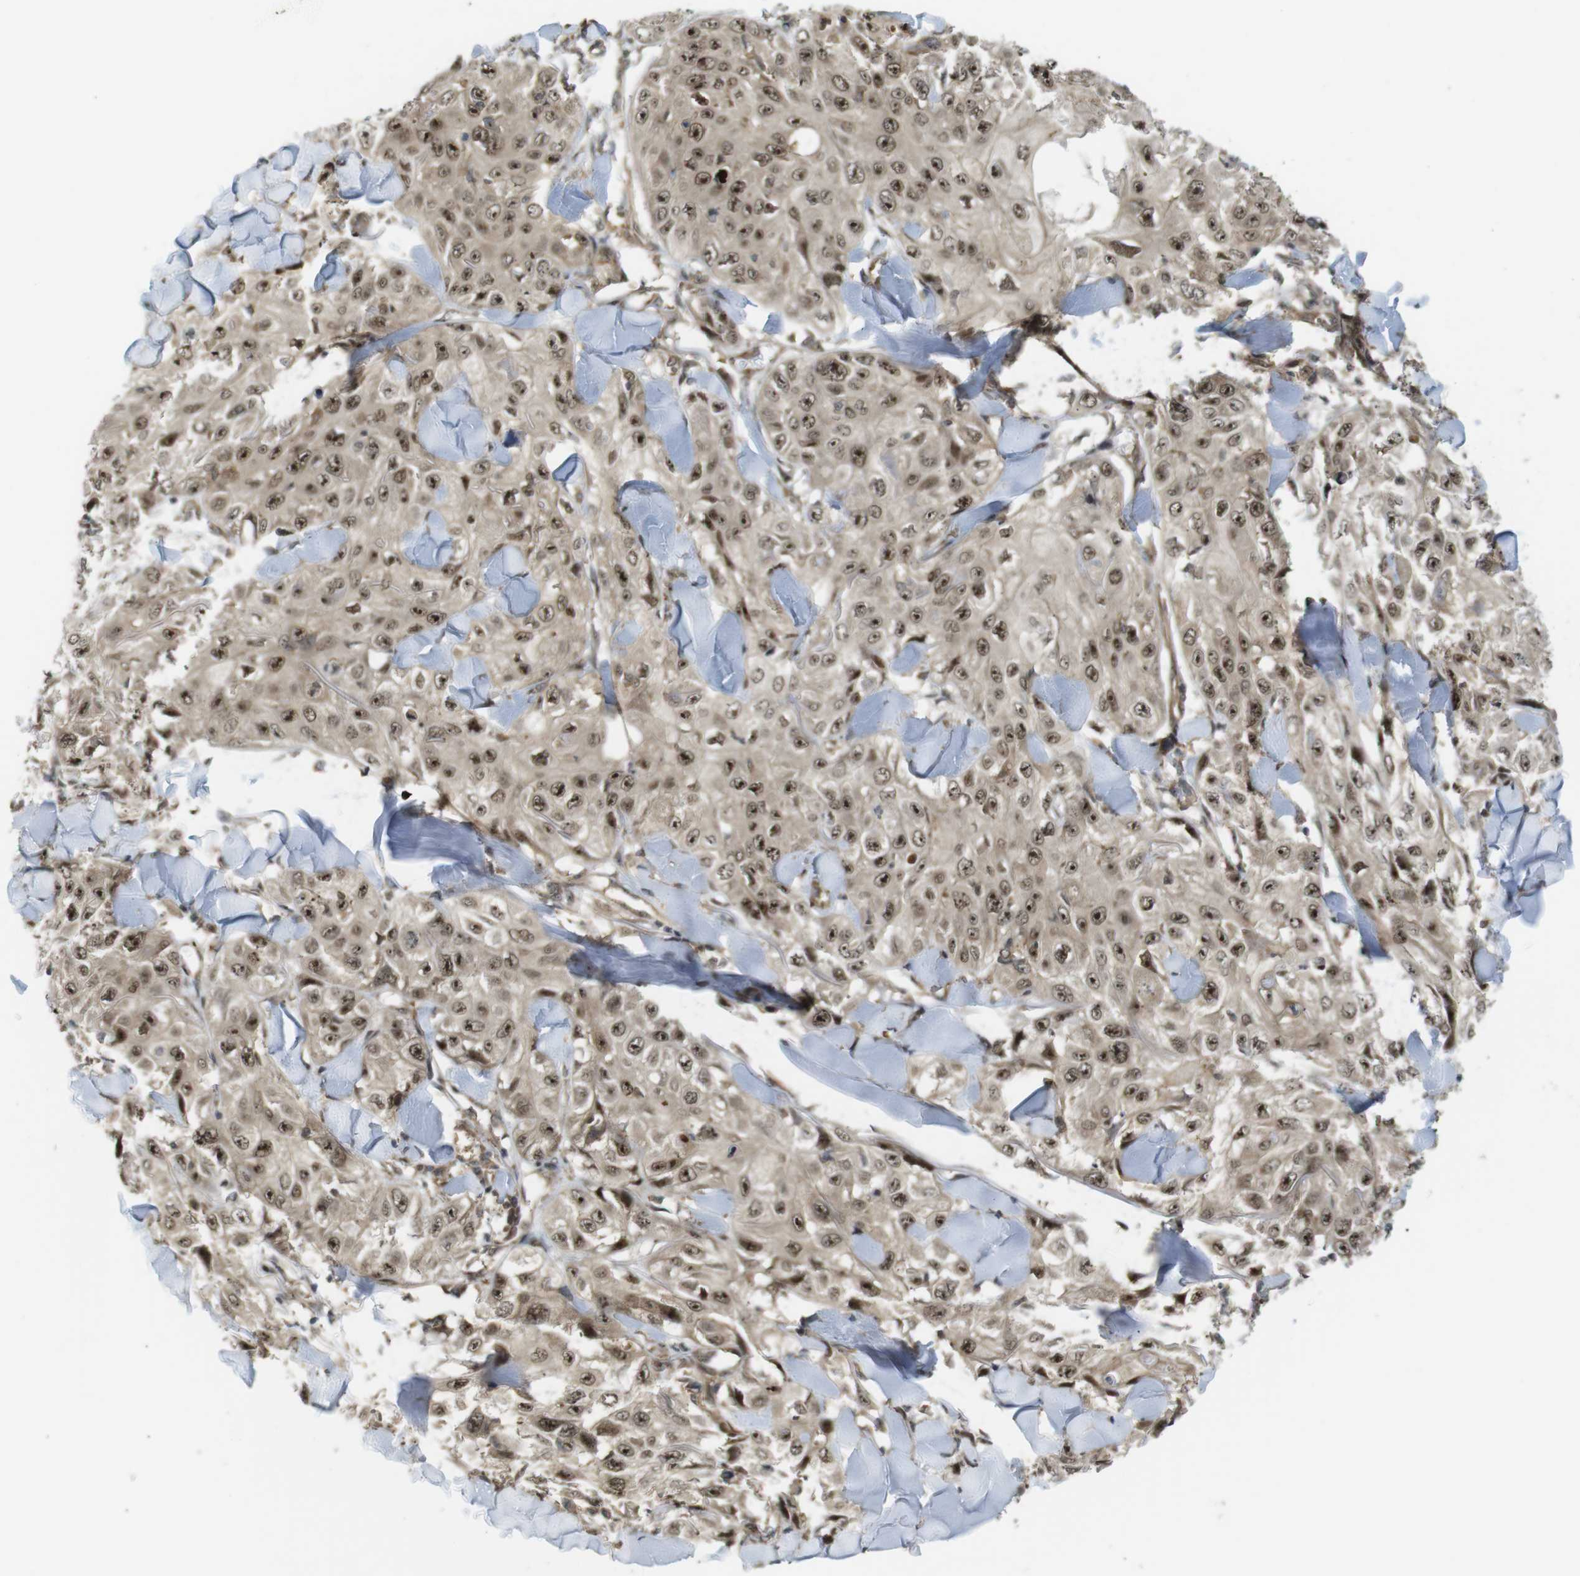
{"staining": {"intensity": "moderate", "quantity": ">75%", "location": "cytoplasmic/membranous,nuclear"}, "tissue": "skin cancer", "cell_type": "Tumor cells", "image_type": "cancer", "snomed": [{"axis": "morphology", "description": "Squamous cell carcinoma, NOS"}, {"axis": "topography", "description": "Skin"}], "caption": "Moderate cytoplasmic/membranous and nuclear protein staining is identified in about >75% of tumor cells in skin cancer (squamous cell carcinoma). Ihc stains the protein of interest in brown and the nuclei are stained blue.", "gene": "CC2D1A", "patient": {"sex": "male", "age": 86}}